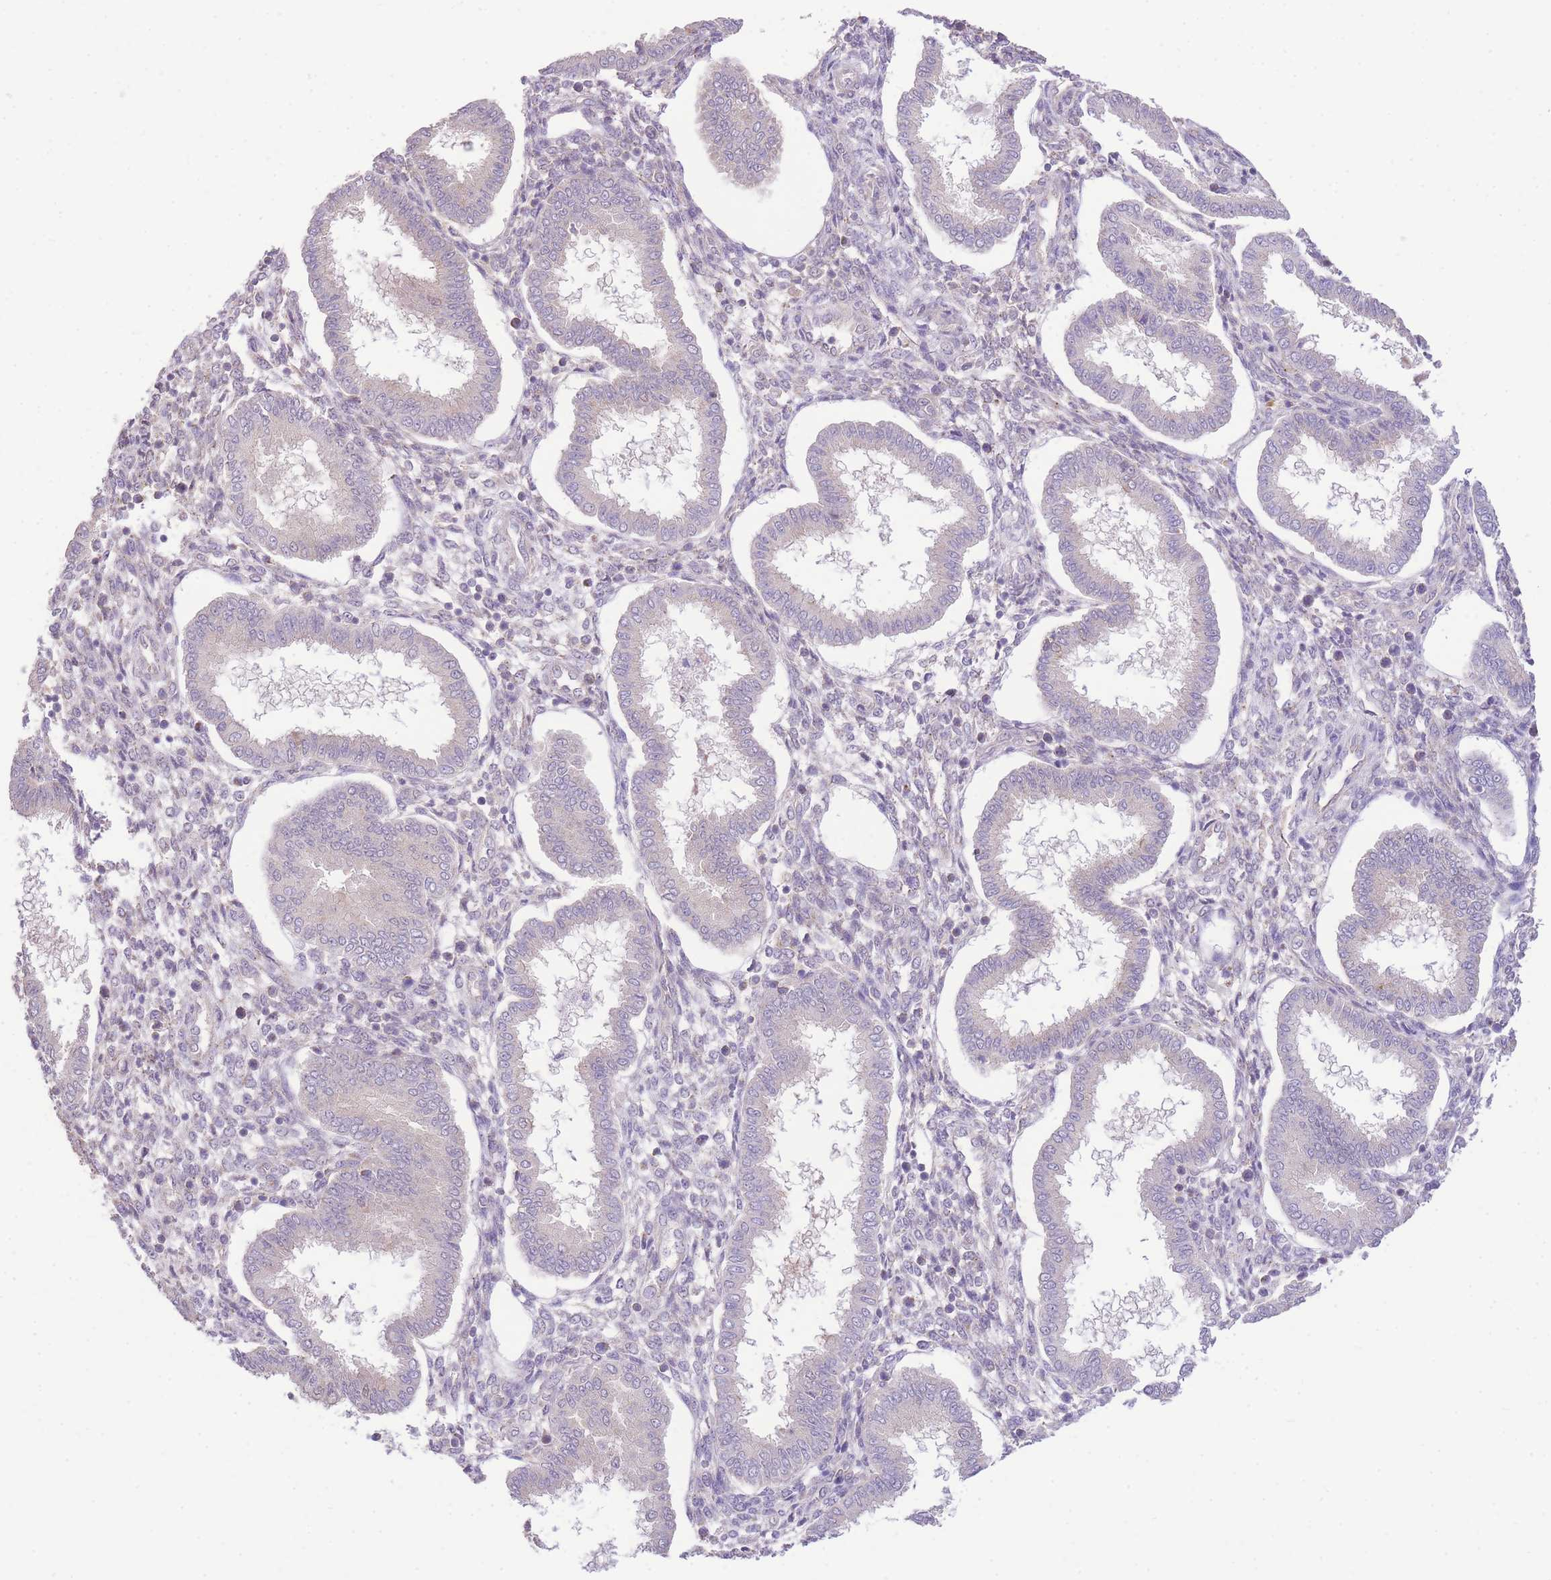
{"staining": {"intensity": "moderate", "quantity": "<25%", "location": "nuclear"}, "tissue": "endometrium", "cell_type": "Cells in endometrial stroma", "image_type": "normal", "snomed": [{"axis": "morphology", "description": "Normal tissue, NOS"}, {"axis": "topography", "description": "Endometrium"}], "caption": "This image reveals unremarkable endometrium stained with immunohistochemistry to label a protein in brown. The nuclear of cells in endometrial stroma show moderate positivity for the protein. Nuclei are counter-stained blue.", "gene": "UBXN7", "patient": {"sex": "female", "age": 24}}